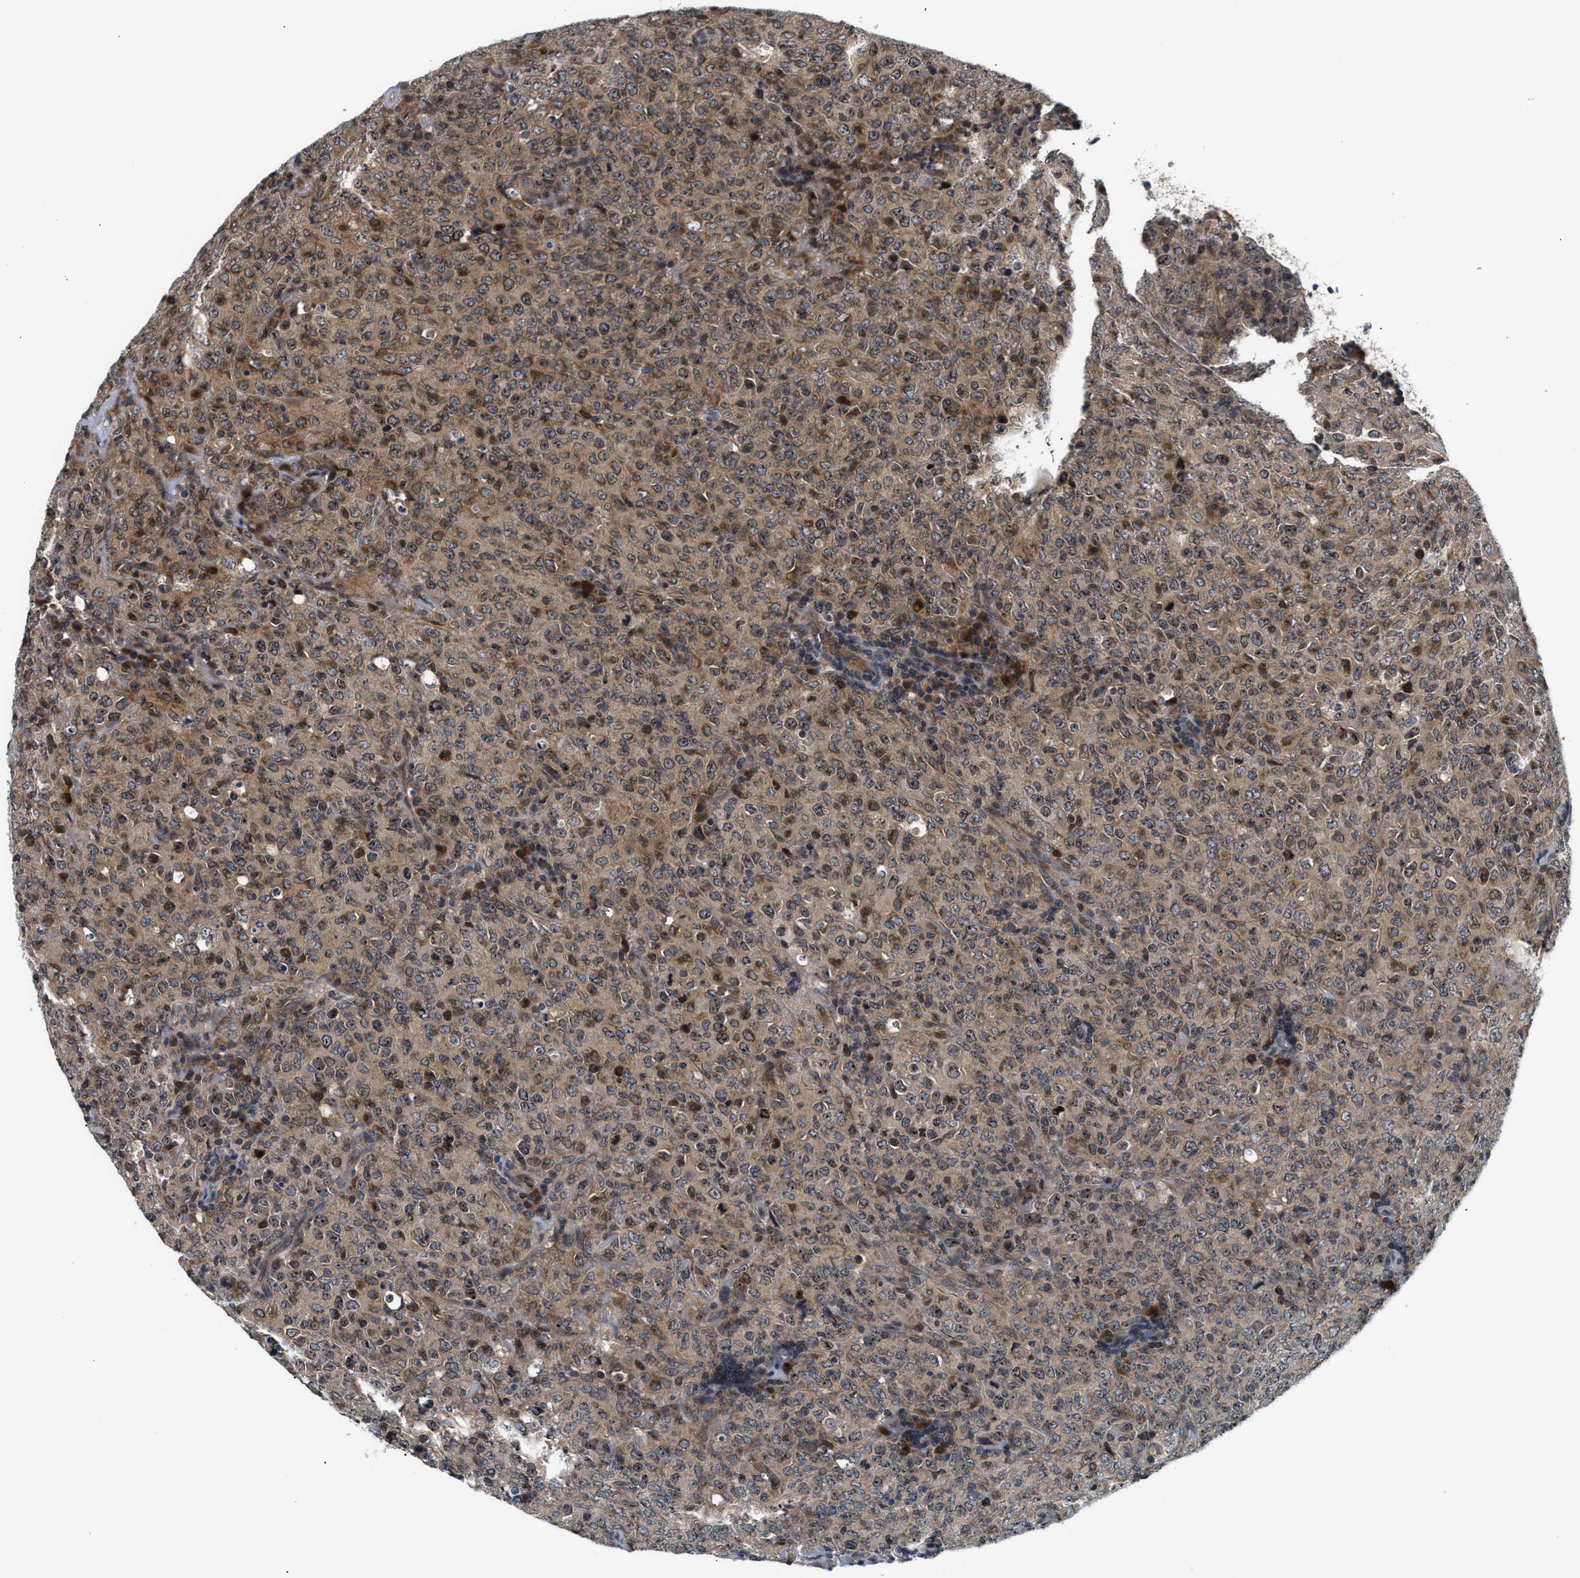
{"staining": {"intensity": "moderate", "quantity": ">75%", "location": "cytoplasmic/membranous"}, "tissue": "lymphoma", "cell_type": "Tumor cells", "image_type": "cancer", "snomed": [{"axis": "morphology", "description": "Malignant lymphoma, non-Hodgkin's type, High grade"}, {"axis": "topography", "description": "Tonsil"}], "caption": "High-magnification brightfield microscopy of malignant lymphoma, non-Hodgkin's type (high-grade) stained with DAB (3,3'-diaminobenzidine) (brown) and counterstained with hematoxylin (blue). tumor cells exhibit moderate cytoplasmic/membranous positivity is appreciated in approximately>75% of cells. The staining was performed using DAB (3,3'-diaminobenzidine) to visualize the protein expression in brown, while the nuclei were stained in blue with hematoxylin (Magnification: 20x).", "gene": "RAB29", "patient": {"sex": "female", "age": 36}}